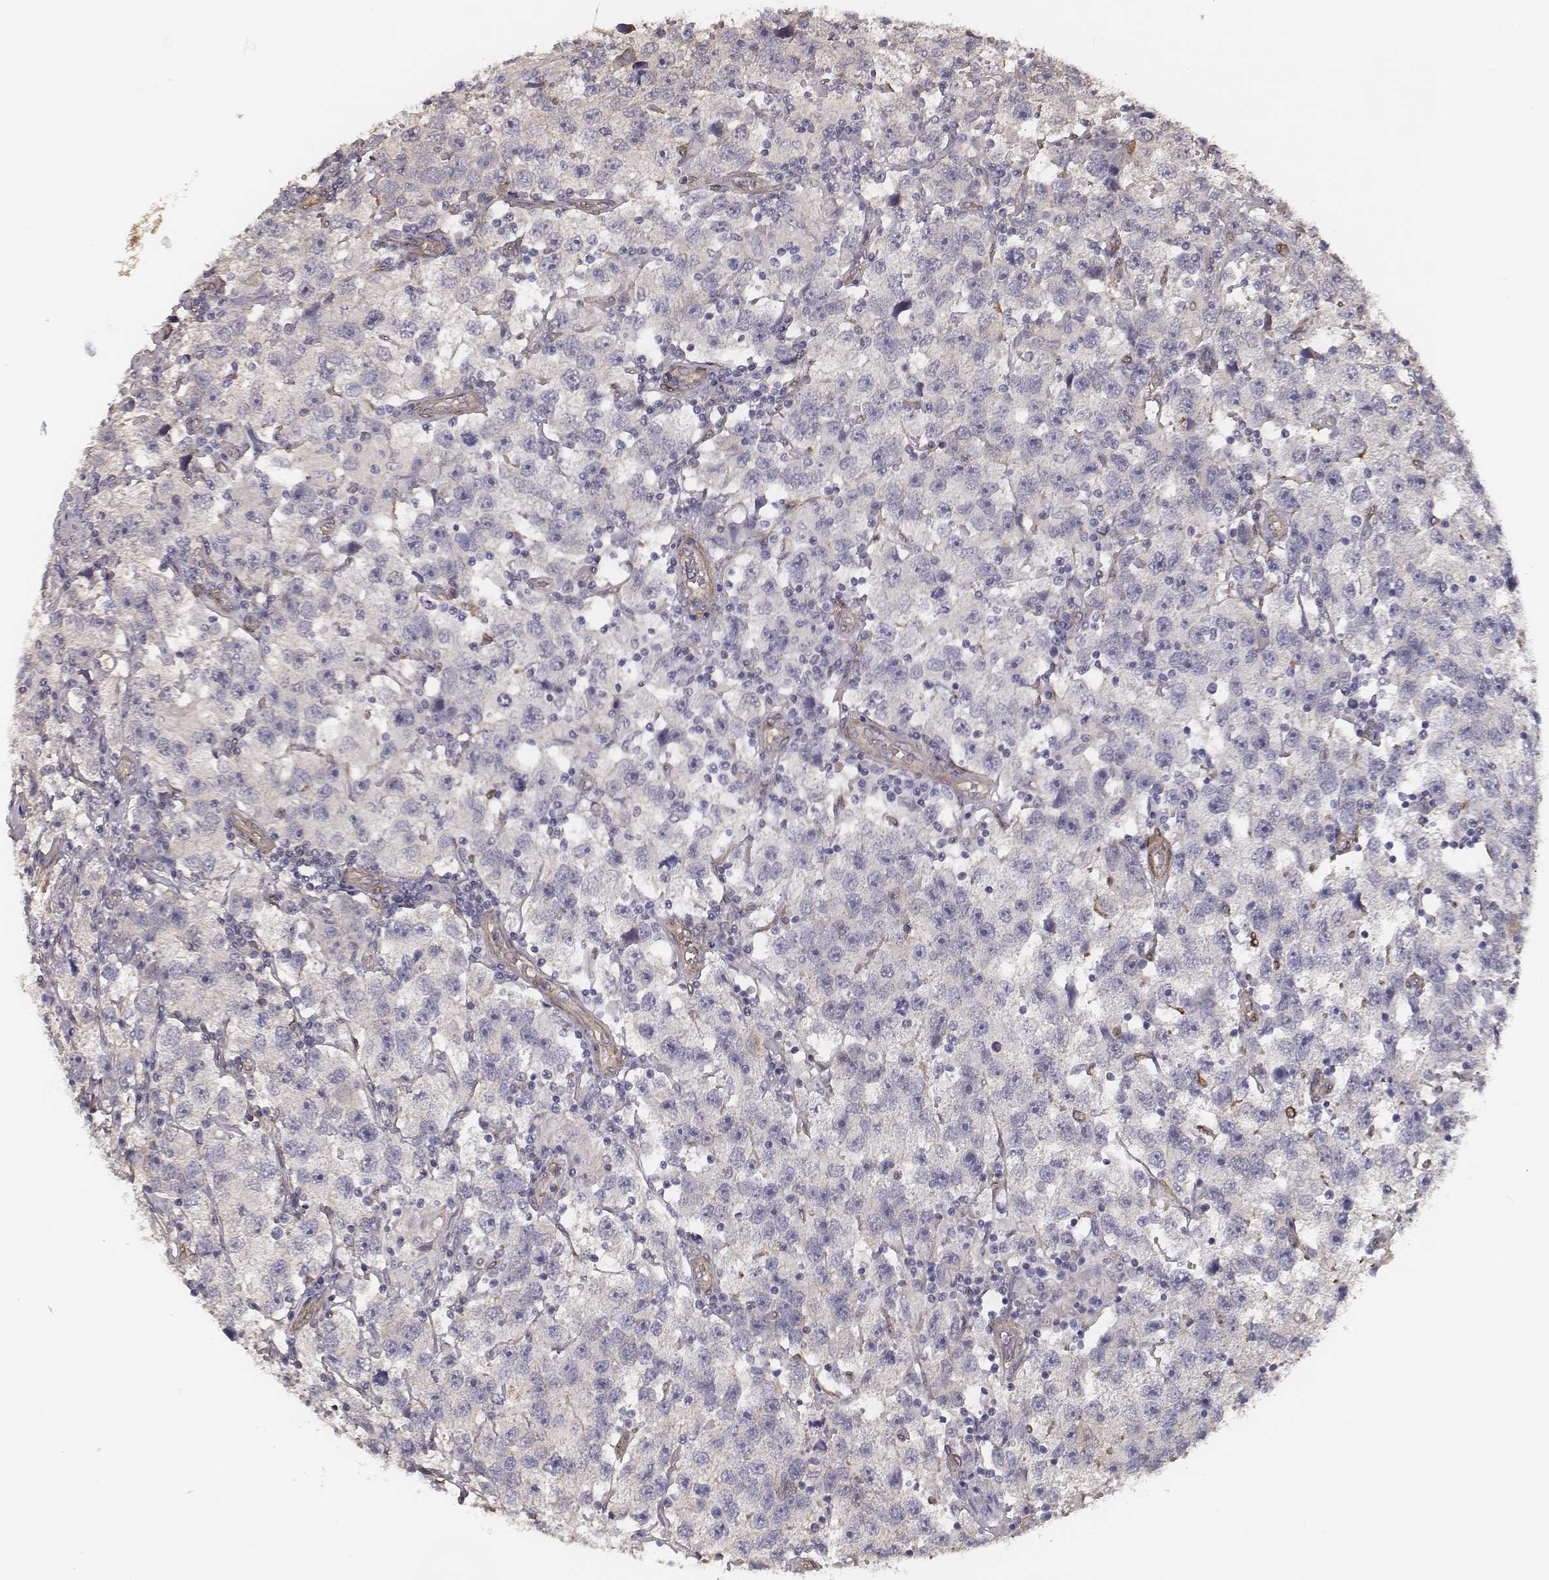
{"staining": {"intensity": "negative", "quantity": "none", "location": "none"}, "tissue": "testis cancer", "cell_type": "Tumor cells", "image_type": "cancer", "snomed": [{"axis": "morphology", "description": "Seminoma, NOS"}, {"axis": "topography", "description": "Testis"}], "caption": "Immunohistochemistry micrograph of neoplastic tissue: human testis cancer (seminoma) stained with DAB (3,3'-diaminobenzidine) displays no significant protein expression in tumor cells. (DAB (3,3'-diaminobenzidine) immunohistochemistry (IHC), high magnification).", "gene": "ISYNA1", "patient": {"sex": "male", "age": 26}}